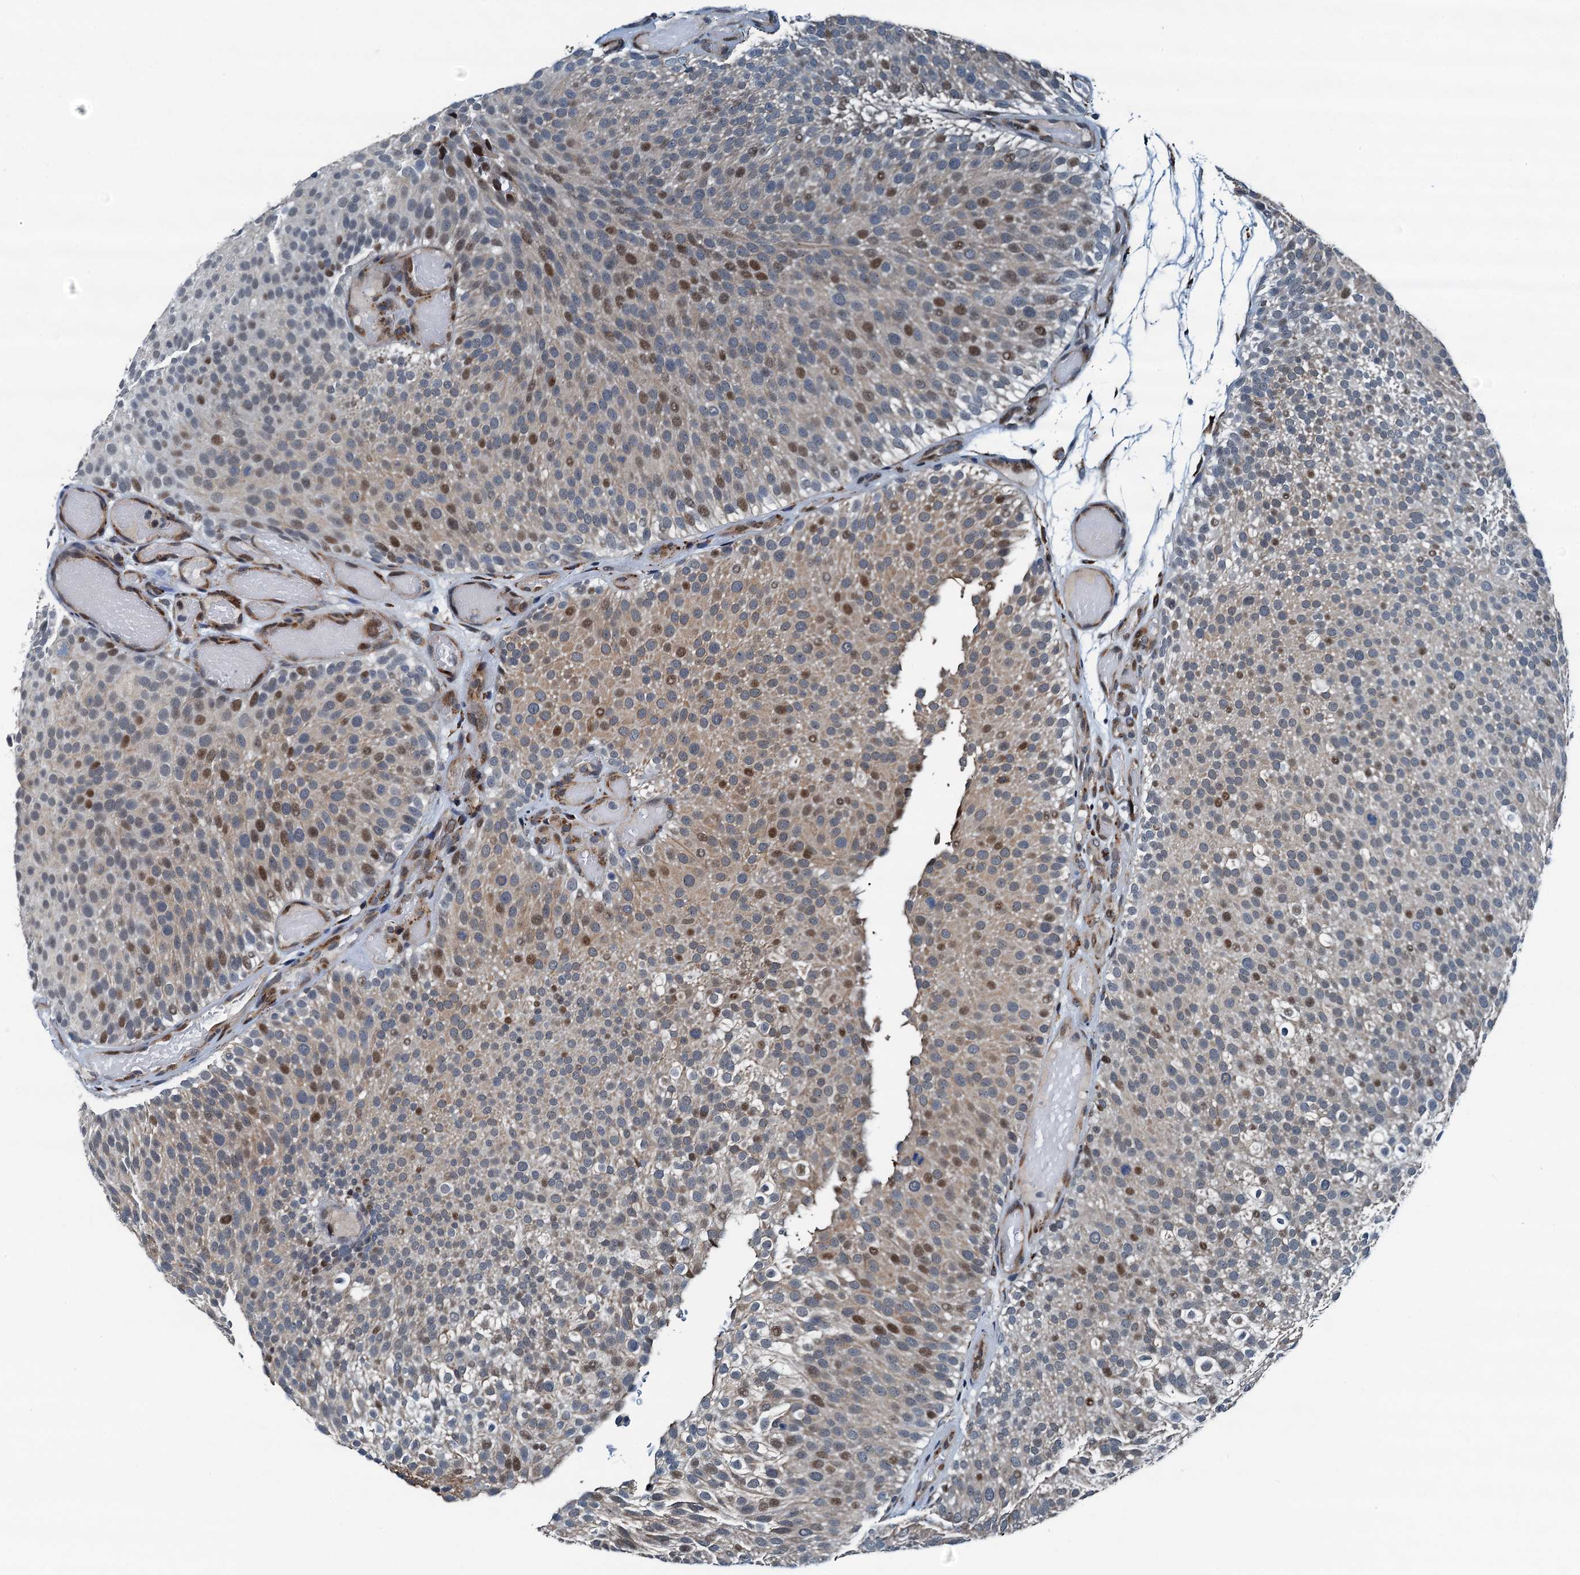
{"staining": {"intensity": "moderate", "quantity": "25%-75%", "location": "nuclear"}, "tissue": "urothelial cancer", "cell_type": "Tumor cells", "image_type": "cancer", "snomed": [{"axis": "morphology", "description": "Urothelial carcinoma, Low grade"}, {"axis": "topography", "description": "Urinary bladder"}], "caption": "The micrograph shows staining of low-grade urothelial carcinoma, revealing moderate nuclear protein expression (brown color) within tumor cells.", "gene": "TAMALIN", "patient": {"sex": "male", "age": 78}}